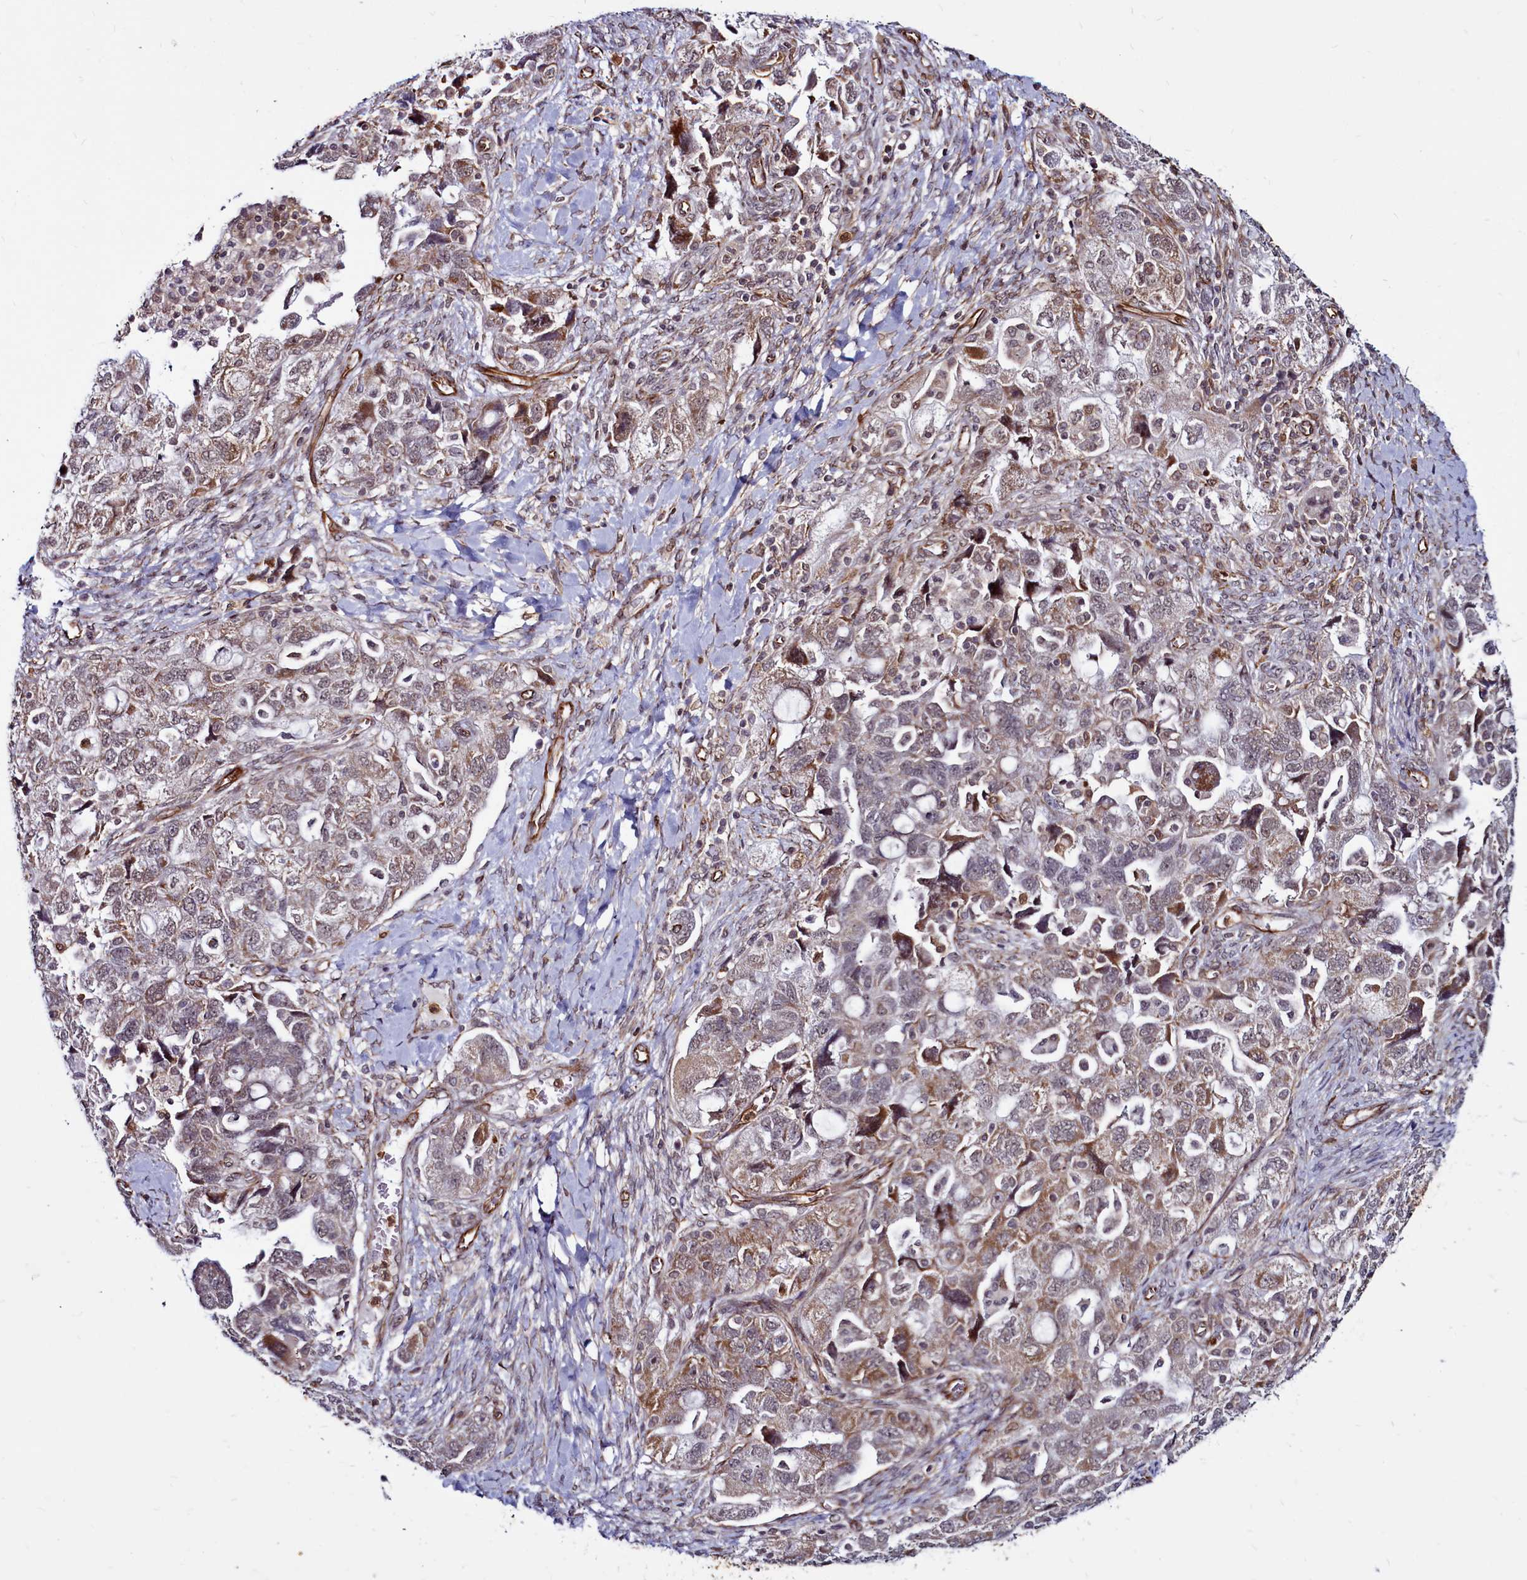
{"staining": {"intensity": "moderate", "quantity": "25%-75%", "location": "cytoplasmic/membranous,nuclear"}, "tissue": "ovarian cancer", "cell_type": "Tumor cells", "image_type": "cancer", "snomed": [{"axis": "morphology", "description": "Carcinoma, NOS"}, {"axis": "morphology", "description": "Cystadenocarcinoma, serous, NOS"}, {"axis": "topography", "description": "Ovary"}], "caption": "Serous cystadenocarcinoma (ovarian) stained with a protein marker demonstrates moderate staining in tumor cells.", "gene": "CLK3", "patient": {"sex": "female", "age": 69}}